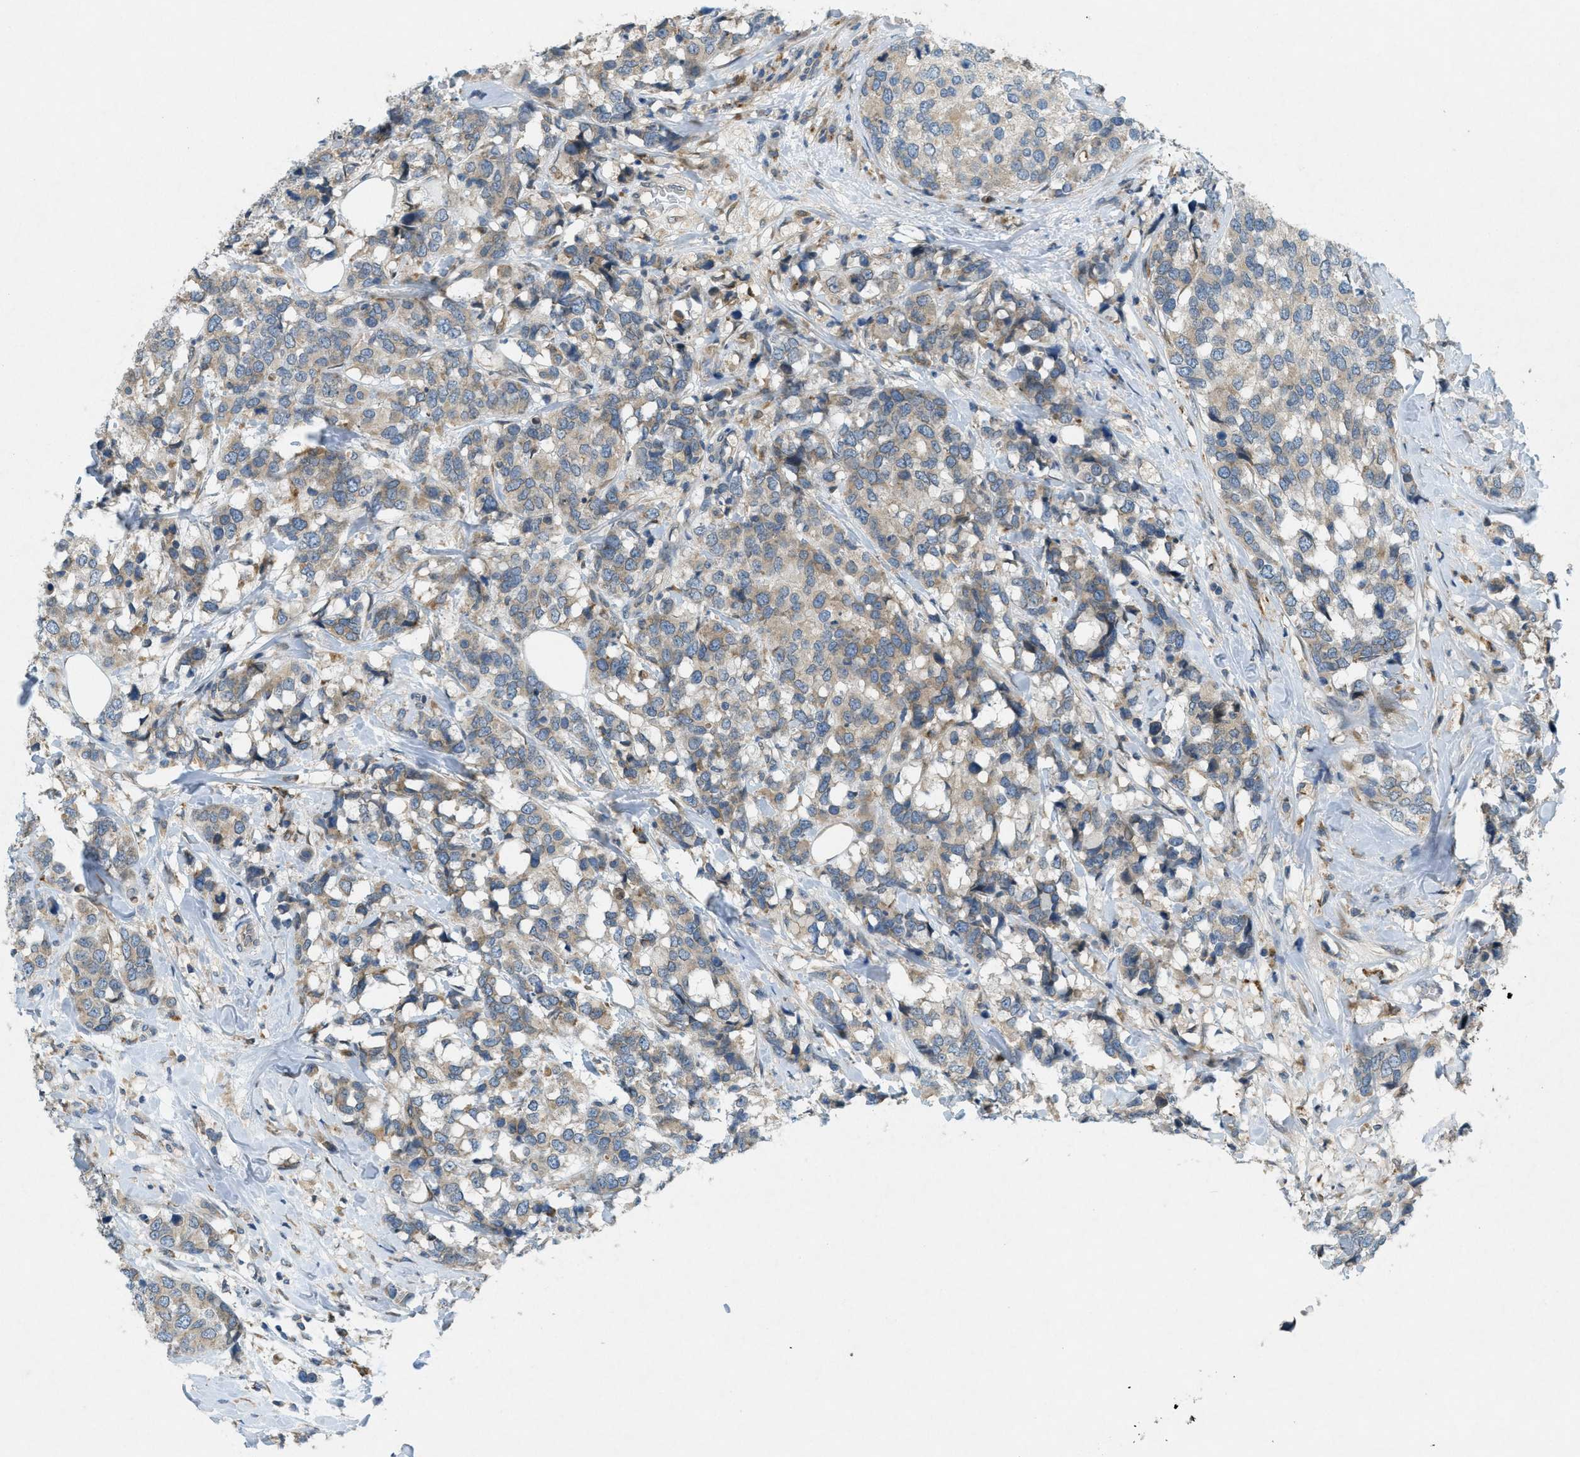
{"staining": {"intensity": "weak", "quantity": ">75%", "location": "cytoplasmic/membranous"}, "tissue": "breast cancer", "cell_type": "Tumor cells", "image_type": "cancer", "snomed": [{"axis": "morphology", "description": "Lobular carcinoma"}, {"axis": "topography", "description": "Breast"}], "caption": "Breast cancer stained with immunohistochemistry displays weak cytoplasmic/membranous staining in about >75% of tumor cells.", "gene": "SIGMAR1", "patient": {"sex": "female", "age": 59}}